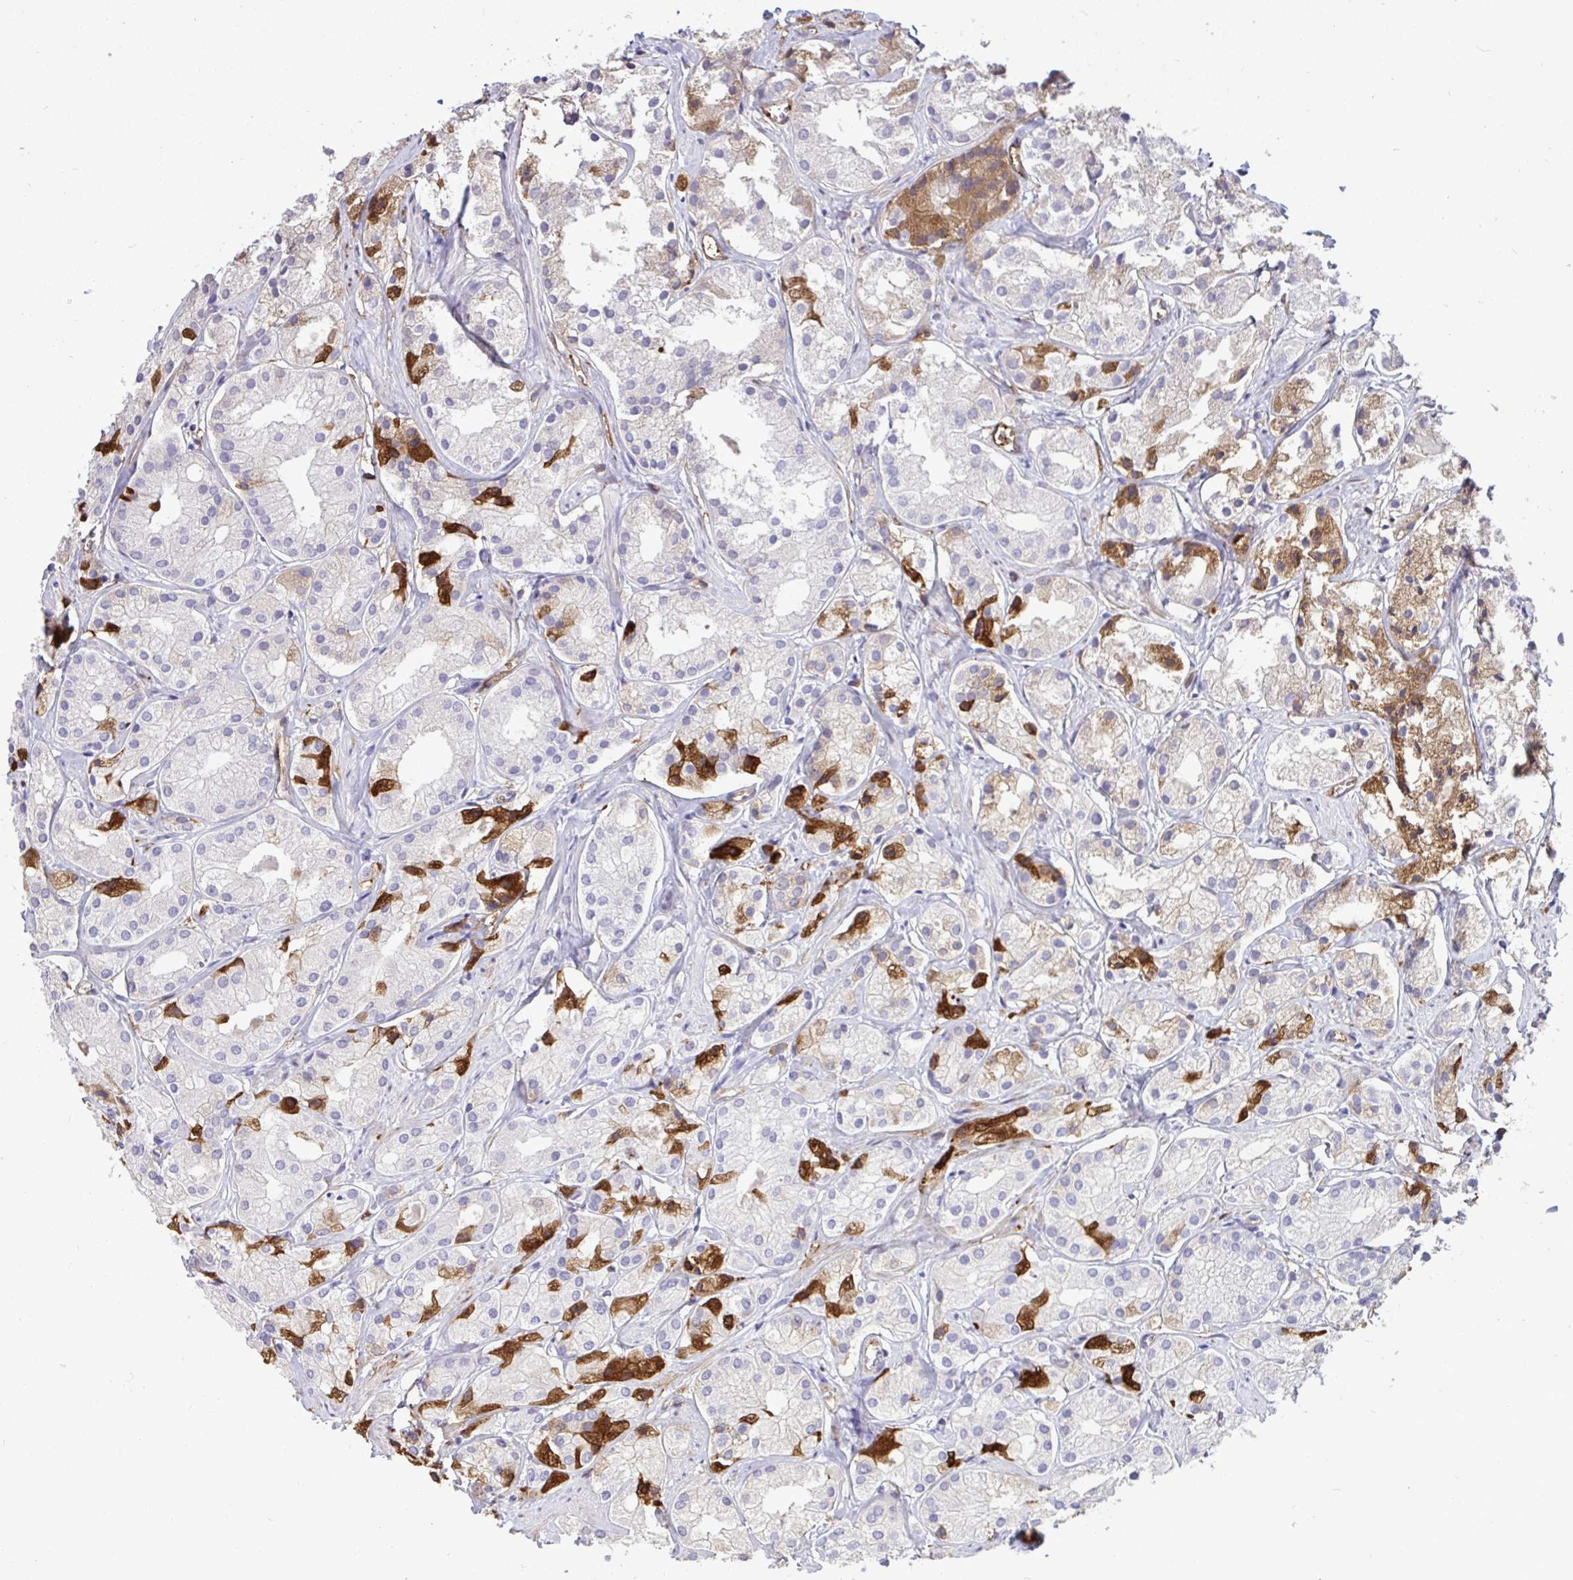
{"staining": {"intensity": "moderate", "quantity": "25%-75%", "location": "cytoplasmic/membranous"}, "tissue": "prostate cancer", "cell_type": "Tumor cells", "image_type": "cancer", "snomed": [{"axis": "morphology", "description": "Adenocarcinoma, Low grade"}, {"axis": "topography", "description": "Prostate"}], "caption": "The image shows staining of prostate cancer (low-grade adenocarcinoma), revealing moderate cytoplasmic/membranous protein expression (brown color) within tumor cells.", "gene": "F2", "patient": {"sex": "male", "age": 69}}